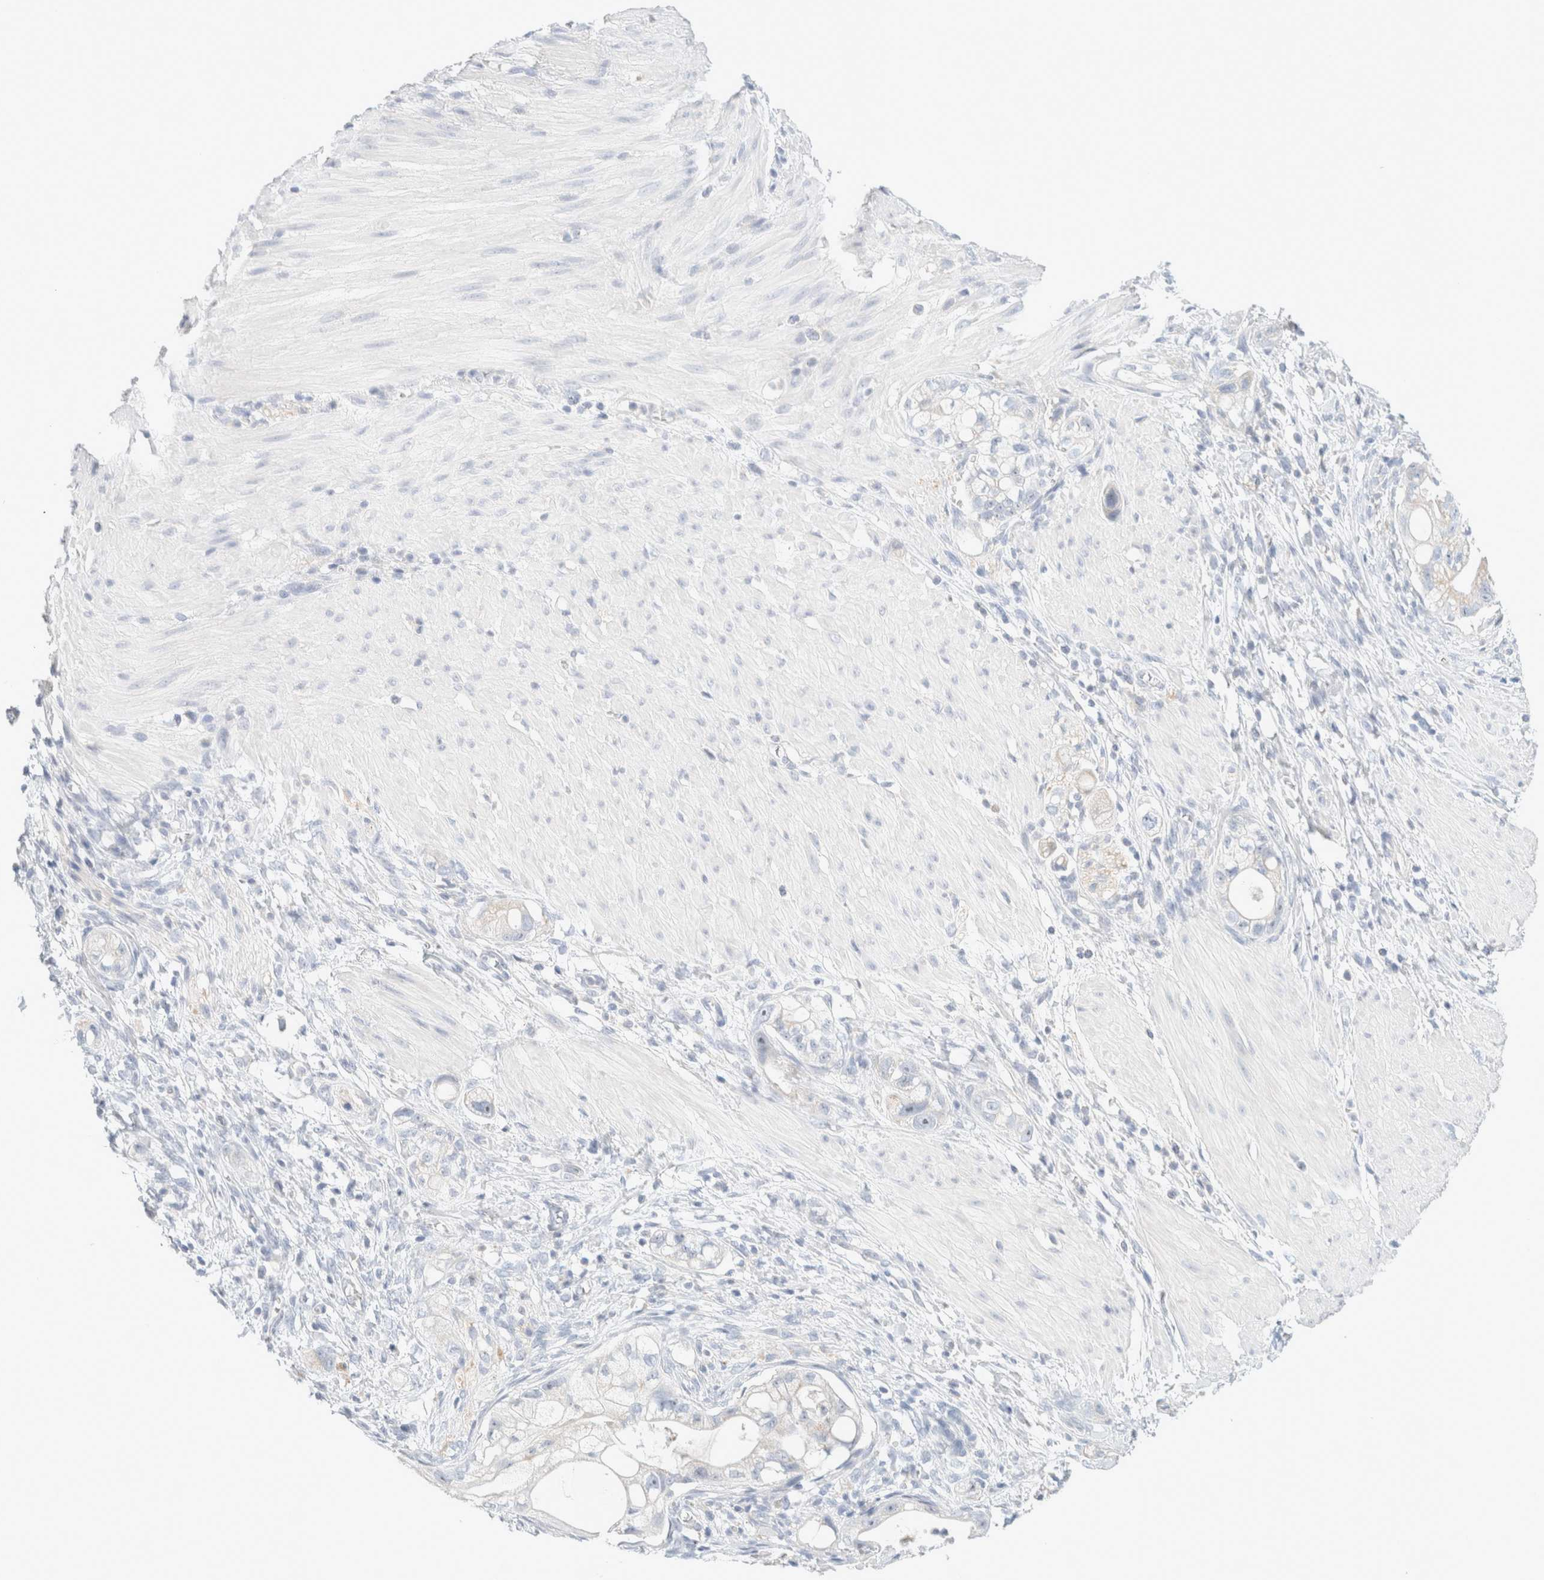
{"staining": {"intensity": "negative", "quantity": "none", "location": "none"}, "tissue": "stomach cancer", "cell_type": "Tumor cells", "image_type": "cancer", "snomed": [{"axis": "morphology", "description": "Adenocarcinoma, NOS"}, {"axis": "topography", "description": "Stomach"}, {"axis": "topography", "description": "Stomach, lower"}], "caption": "Tumor cells are negative for brown protein staining in stomach adenocarcinoma.", "gene": "HEXD", "patient": {"sex": "female", "age": 48}}